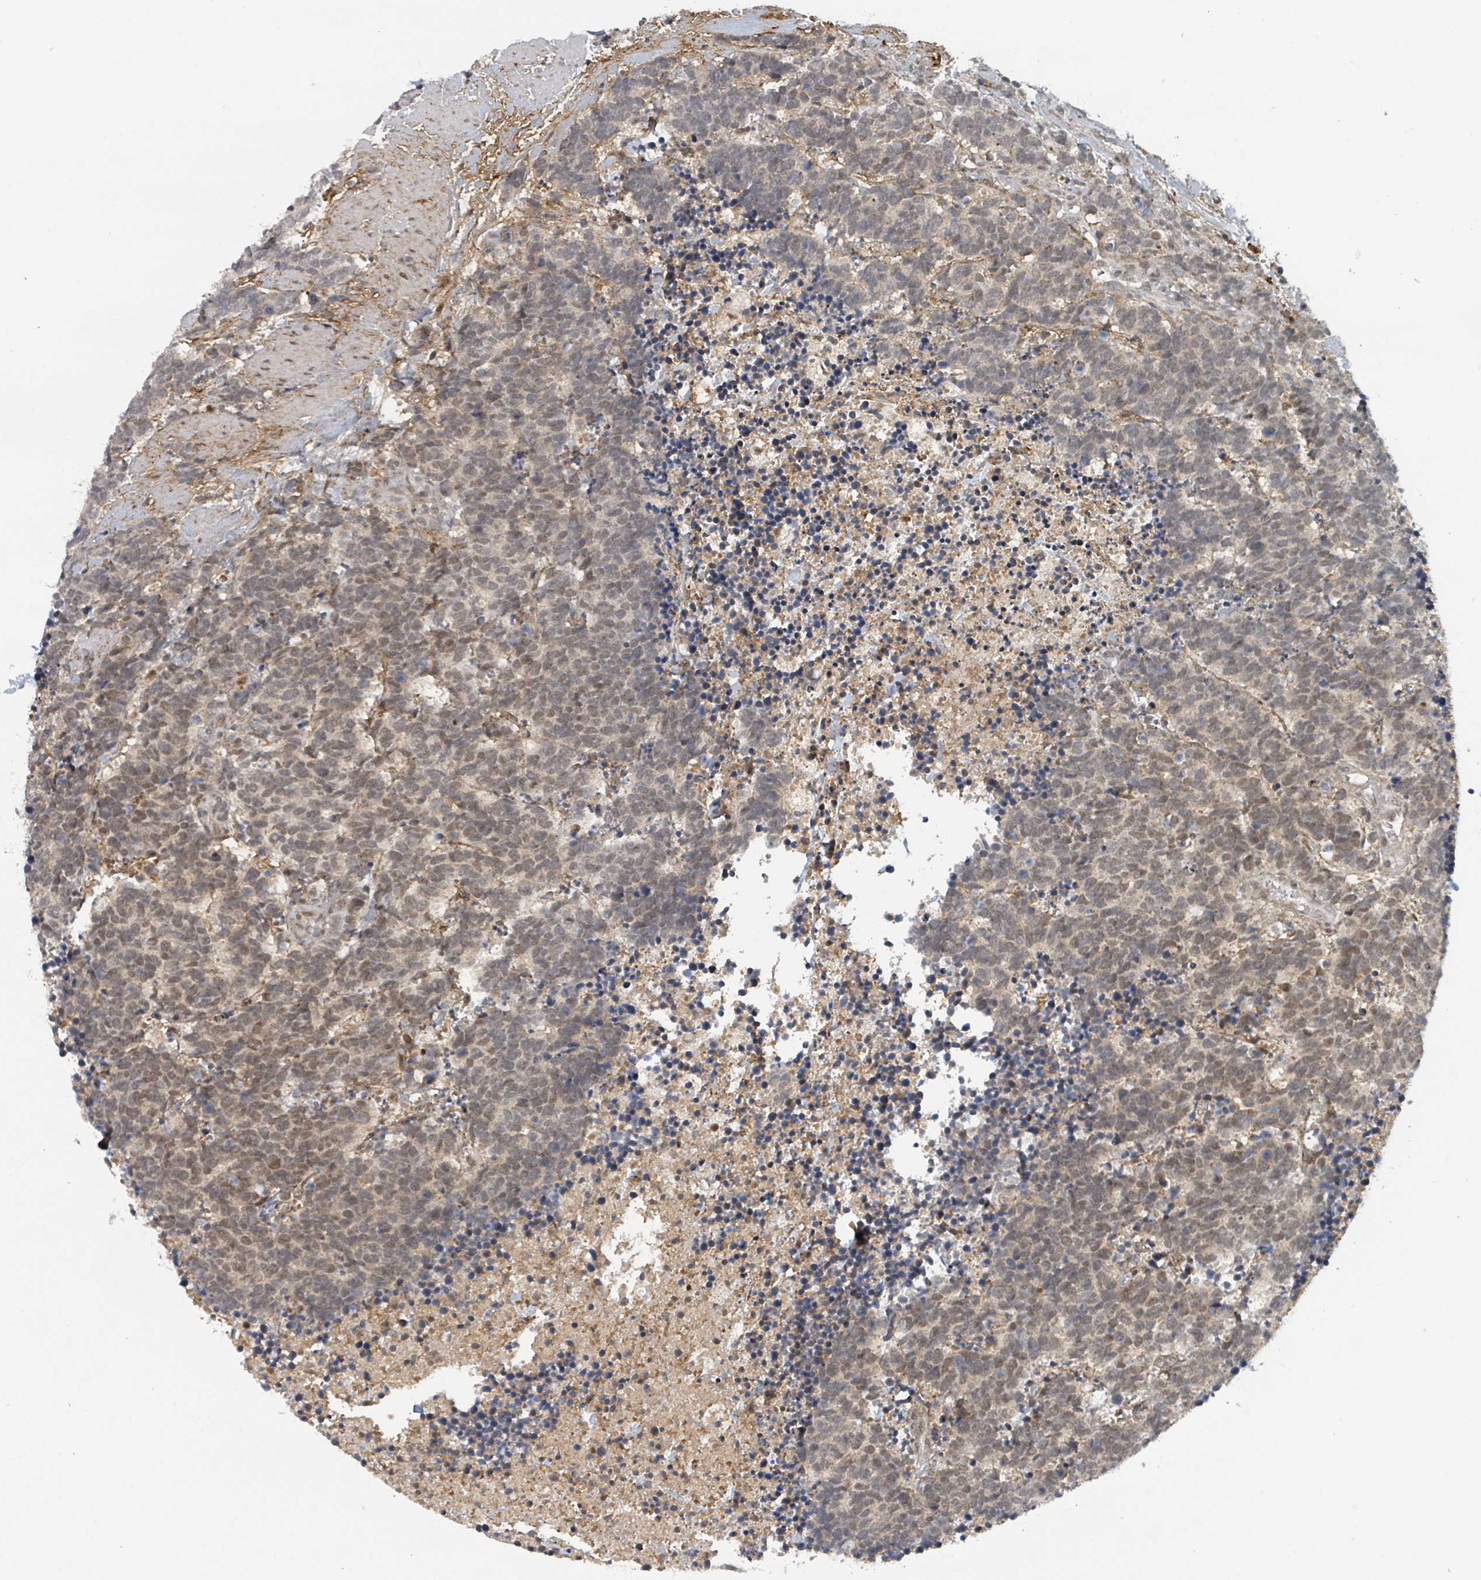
{"staining": {"intensity": "moderate", "quantity": "25%-75%", "location": "nuclear"}, "tissue": "carcinoid", "cell_type": "Tumor cells", "image_type": "cancer", "snomed": [{"axis": "morphology", "description": "Carcinoma, NOS"}, {"axis": "morphology", "description": "Carcinoid, malignant, NOS"}, {"axis": "topography", "description": "Prostate"}], "caption": "Human carcinoid stained with a protein marker exhibits moderate staining in tumor cells.", "gene": "GTF3C1", "patient": {"sex": "male", "age": 57}}